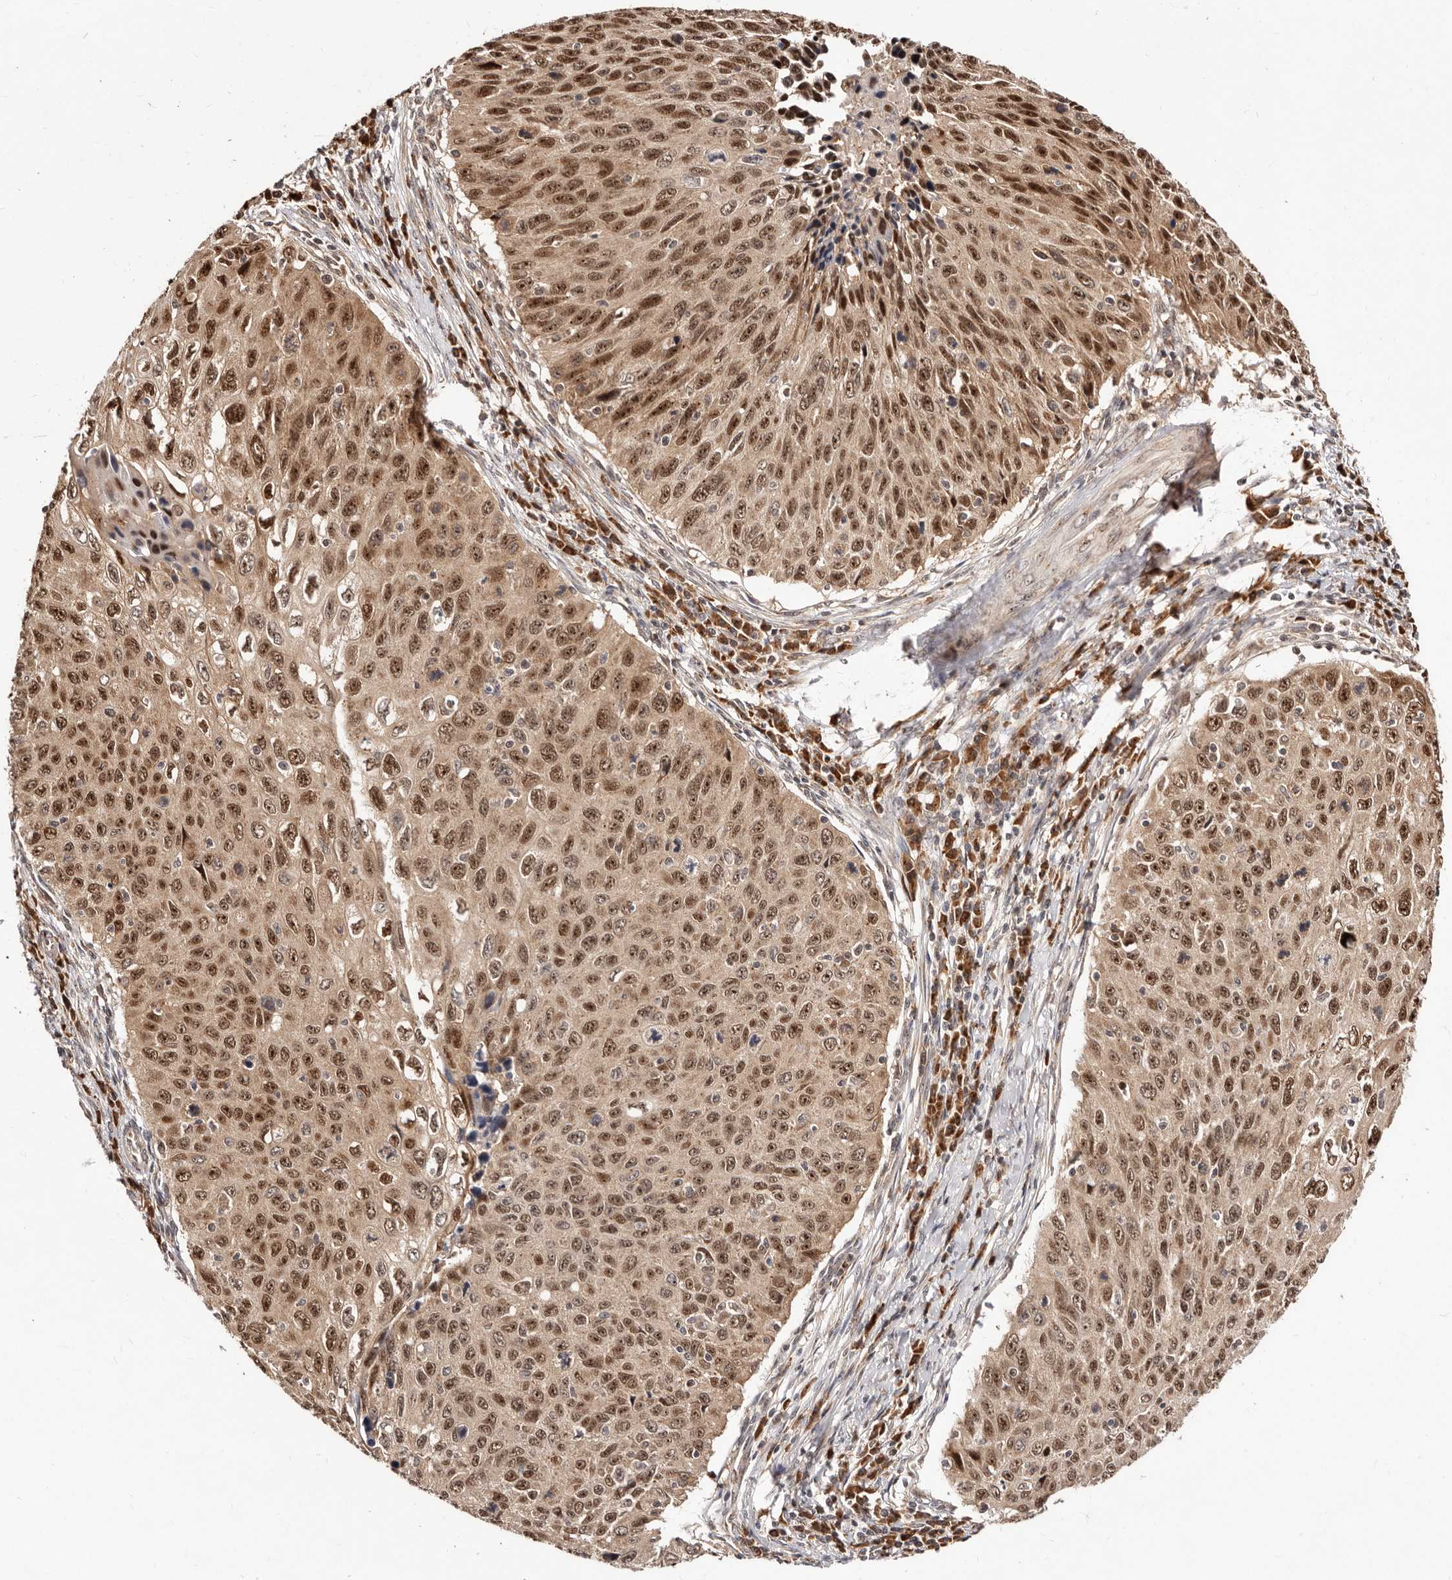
{"staining": {"intensity": "strong", "quantity": ">75%", "location": "cytoplasmic/membranous,nuclear"}, "tissue": "cervical cancer", "cell_type": "Tumor cells", "image_type": "cancer", "snomed": [{"axis": "morphology", "description": "Squamous cell carcinoma, NOS"}, {"axis": "topography", "description": "Cervix"}], "caption": "A micrograph of cervical squamous cell carcinoma stained for a protein exhibits strong cytoplasmic/membranous and nuclear brown staining in tumor cells. Using DAB (brown) and hematoxylin (blue) stains, captured at high magnification using brightfield microscopy.", "gene": "APOL6", "patient": {"sex": "female", "age": 53}}